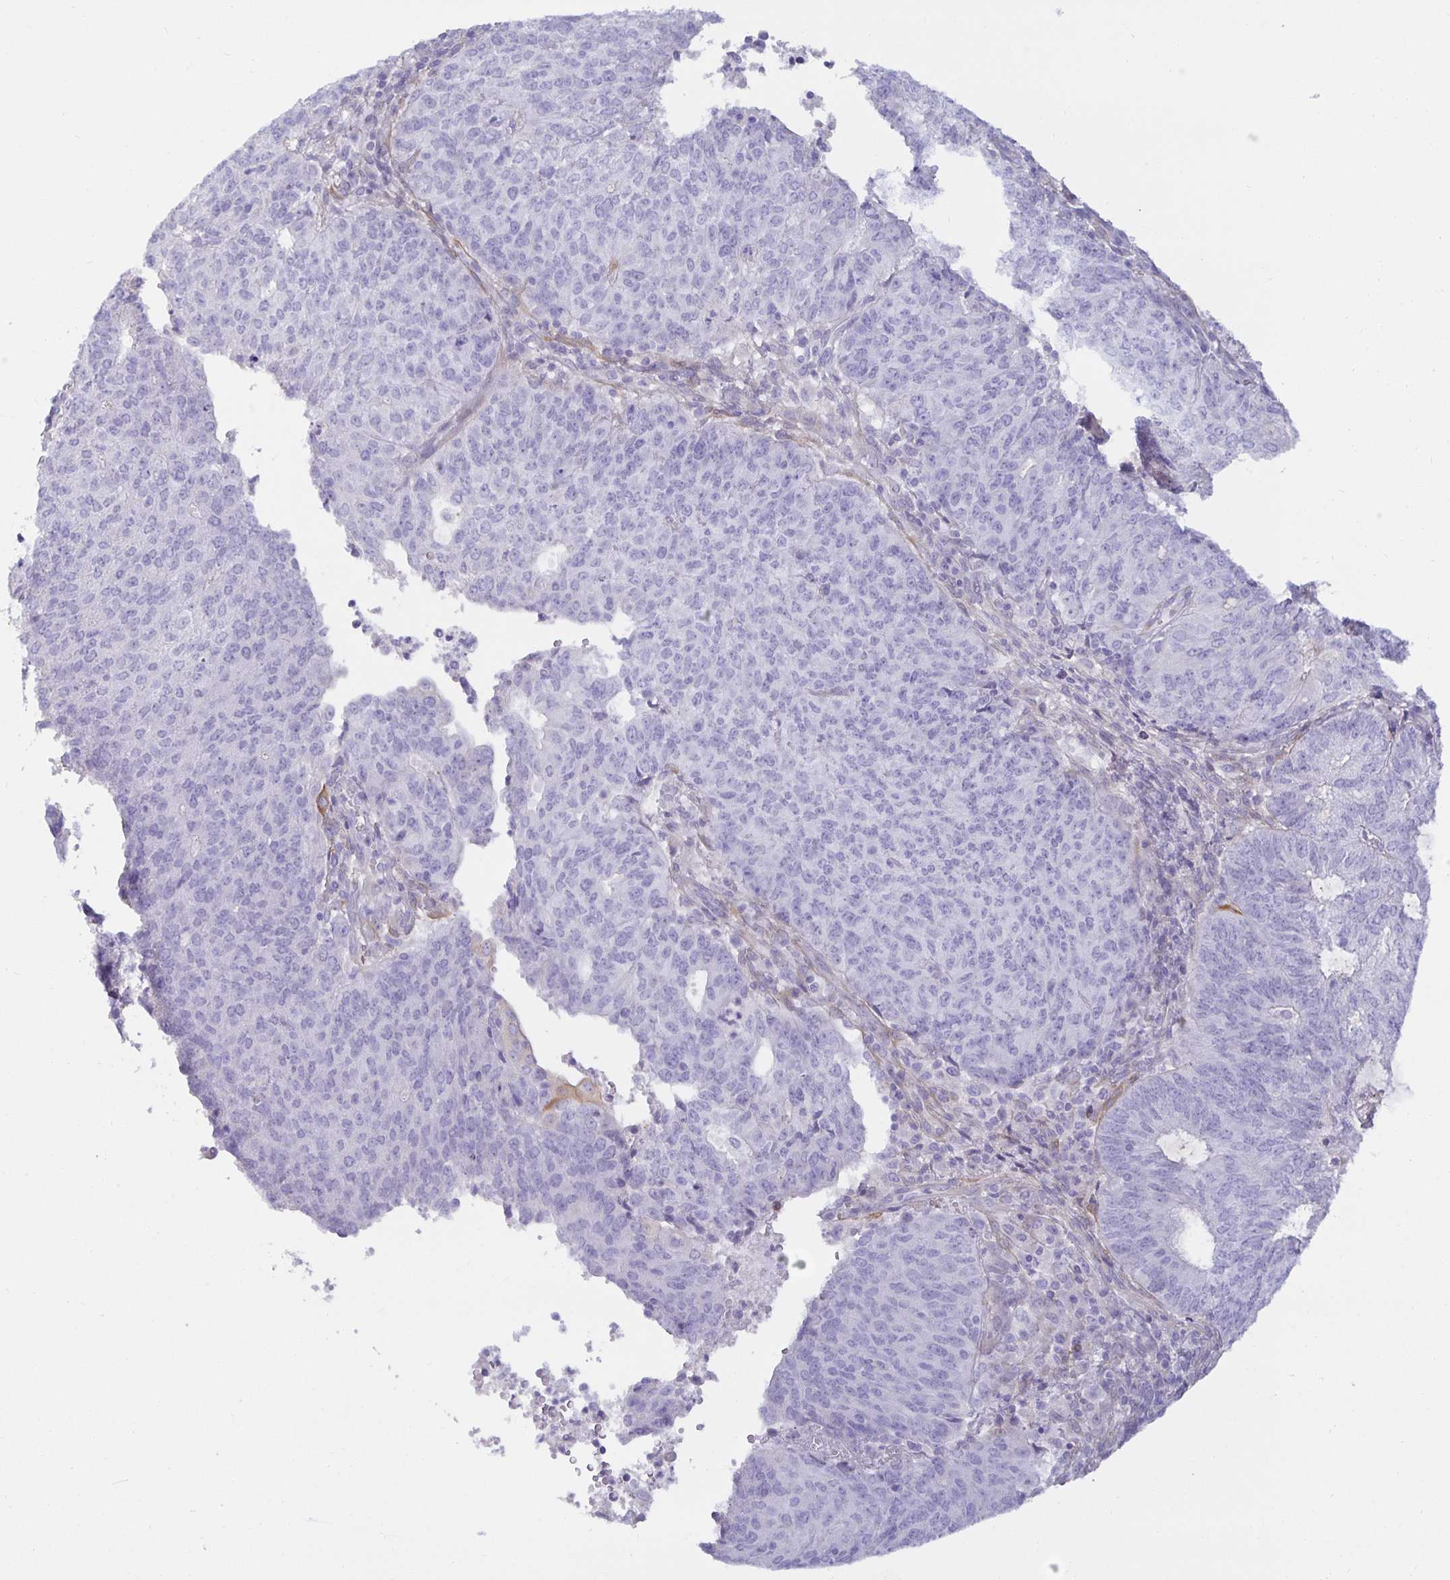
{"staining": {"intensity": "negative", "quantity": "none", "location": "none"}, "tissue": "endometrial cancer", "cell_type": "Tumor cells", "image_type": "cancer", "snomed": [{"axis": "morphology", "description": "Adenocarcinoma, NOS"}, {"axis": "topography", "description": "Endometrium"}], "caption": "This is an immunohistochemistry (IHC) photomicrograph of human endometrial adenocarcinoma. There is no expression in tumor cells.", "gene": "SPAG4", "patient": {"sex": "female", "age": 82}}